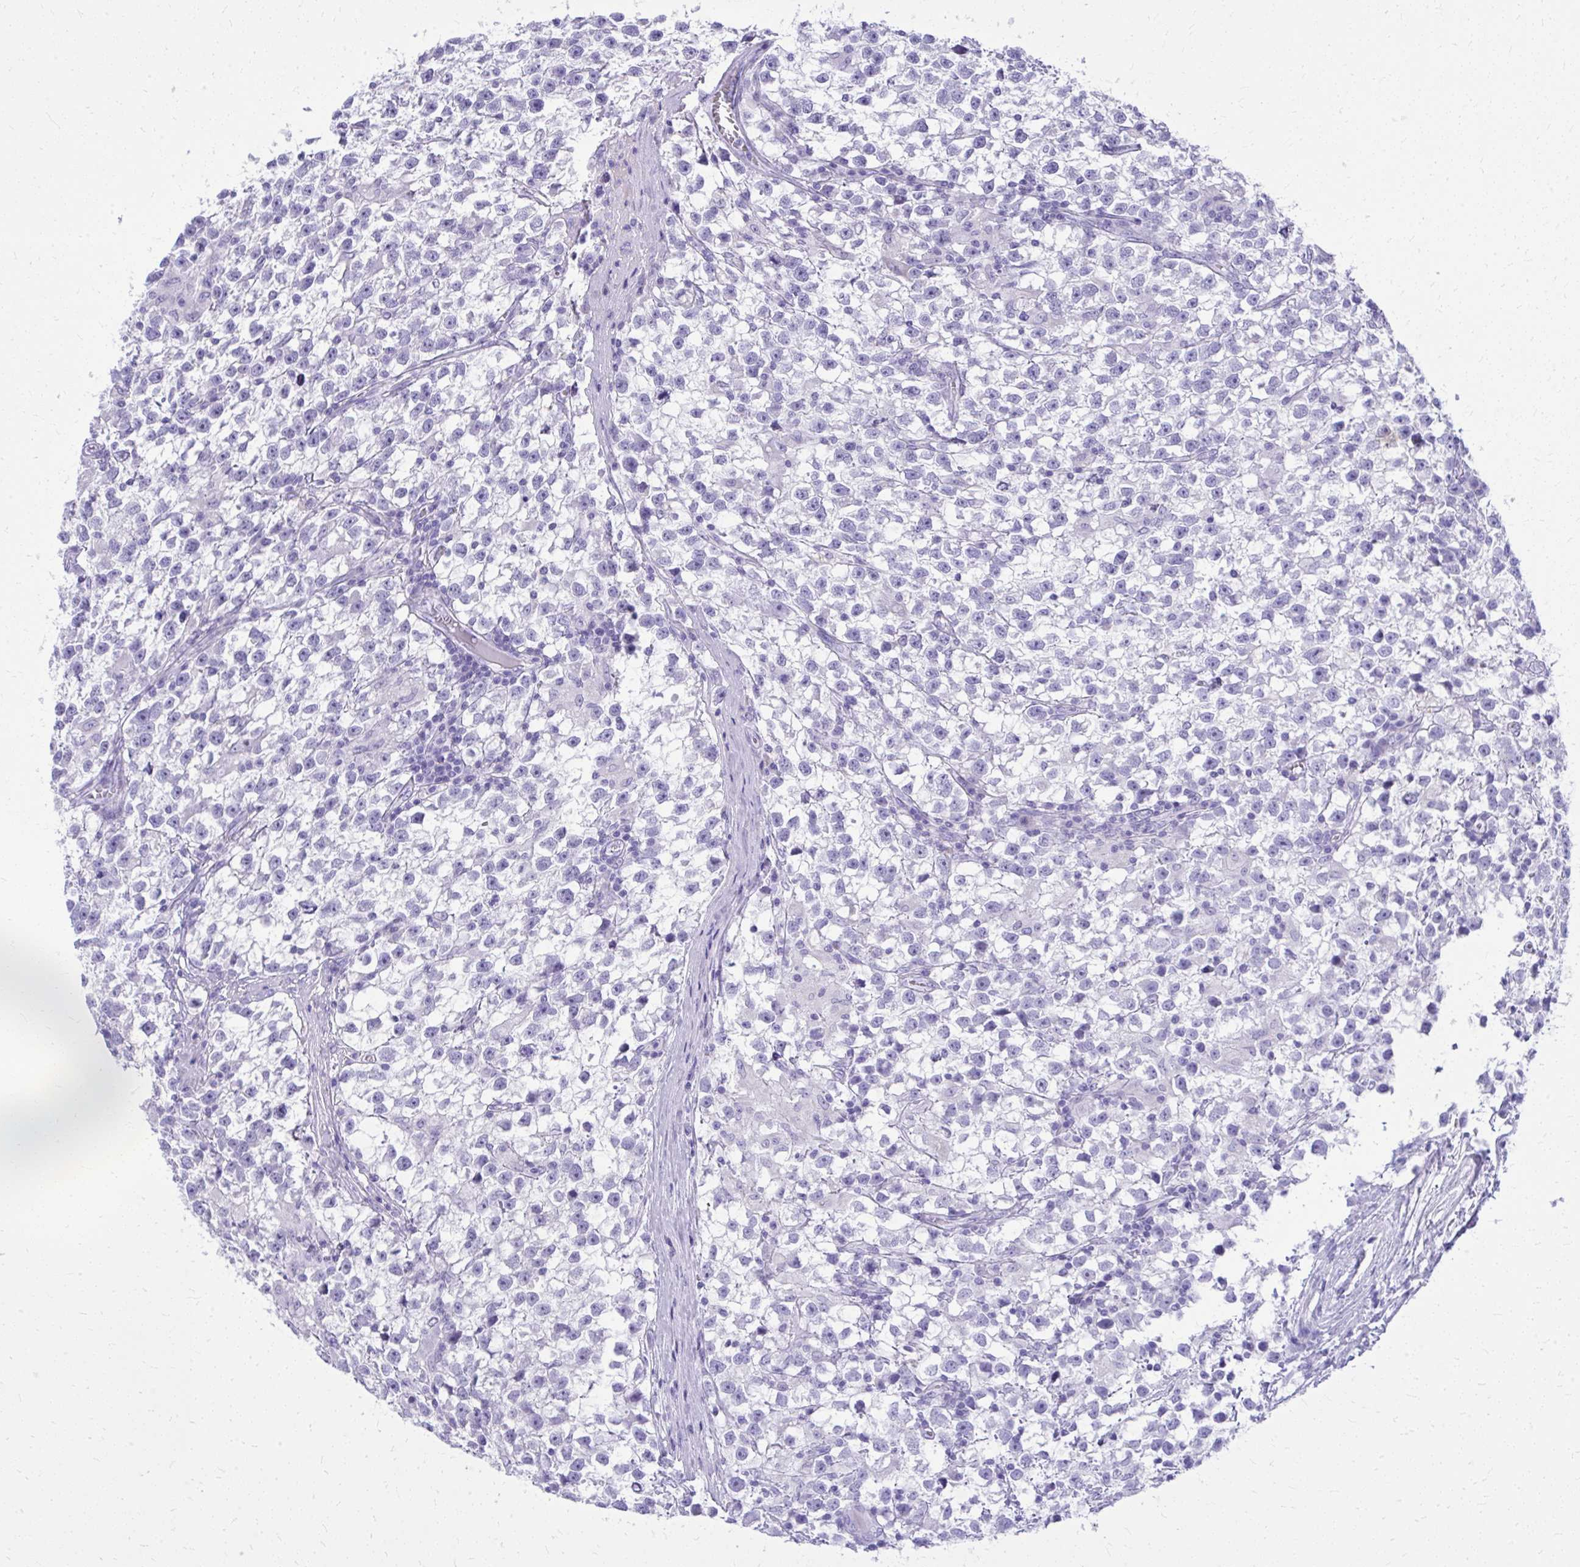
{"staining": {"intensity": "negative", "quantity": "none", "location": "none"}, "tissue": "testis cancer", "cell_type": "Tumor cells", "image_type": "cancer", "snomed": [{"axis": "morphology", "description": "Seminoma, NOS"}, {"axis": "topography", "description": "Testis"}], "caption": "Immunohistochemistry of seminoma (testis) shows no expression in tumor cells. (Immunohistochemistry (ihc), brightfield microscopy, high magnification).", "gene": "BCL6B", "patient": {"sex": "male", "age": 31}}